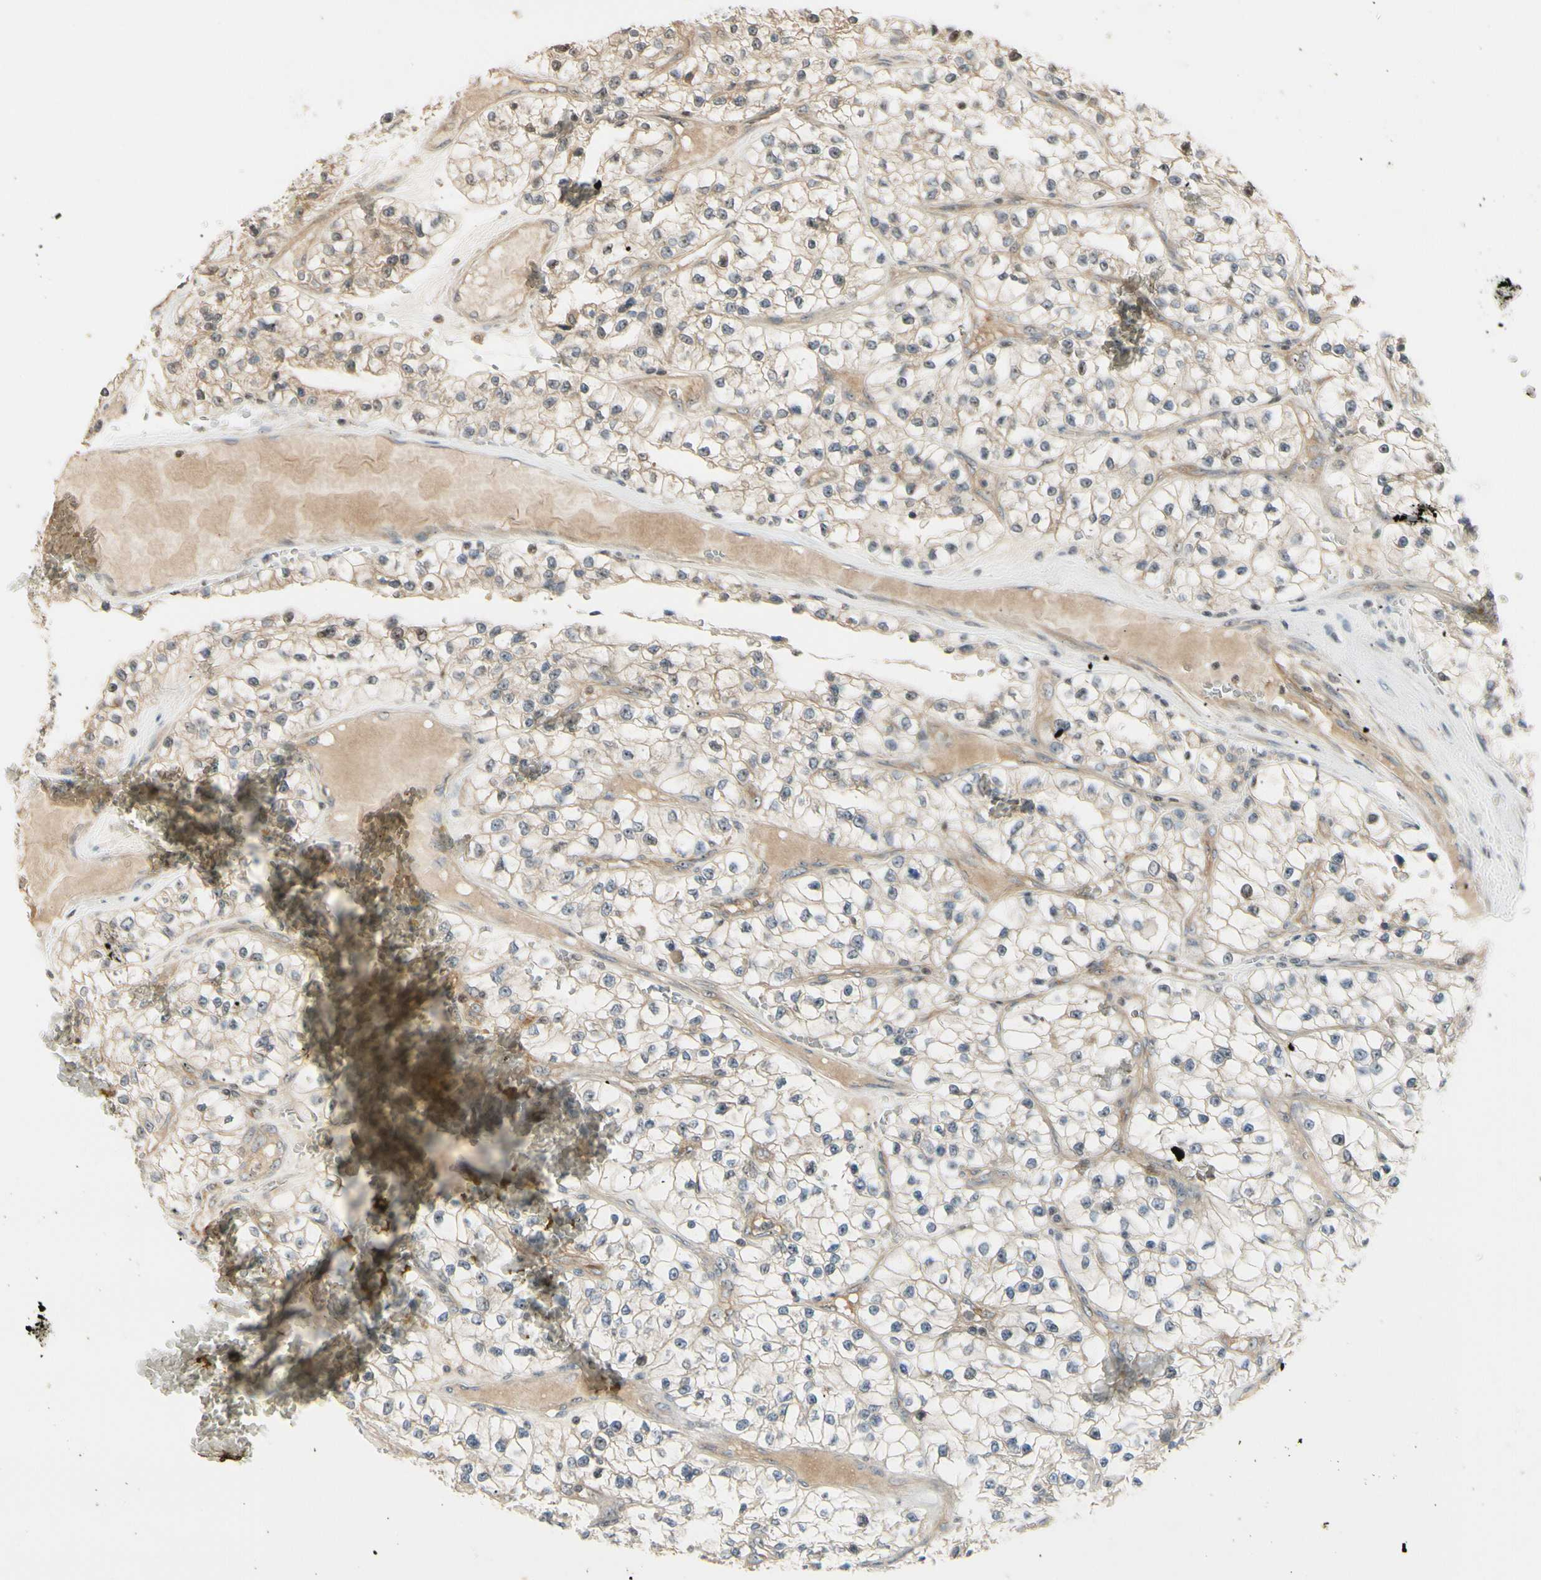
{"staining": {"intensity": "weak", "quantity": ">75%", "location": "cytoplasmic/membranous"}, "tissue": "renal cancer", "cell_type": "Tumor cells", "image_type": "cancer", "snomed": [{"axis": "morphology", "description": "Adenocarcinoma, NOS"}, {"axis": "topography", "description": "Kidney"}], "caption": "An immunohistochemistry histopathology image of neoplastic tissue is shown. Protein staining in brown shows weak cytoplasmic/membranous positivity in adenocarcinoma (renal) within tumor cells.", "gene": "NFYA", "patient": {"sex": "female", "age": 57}}